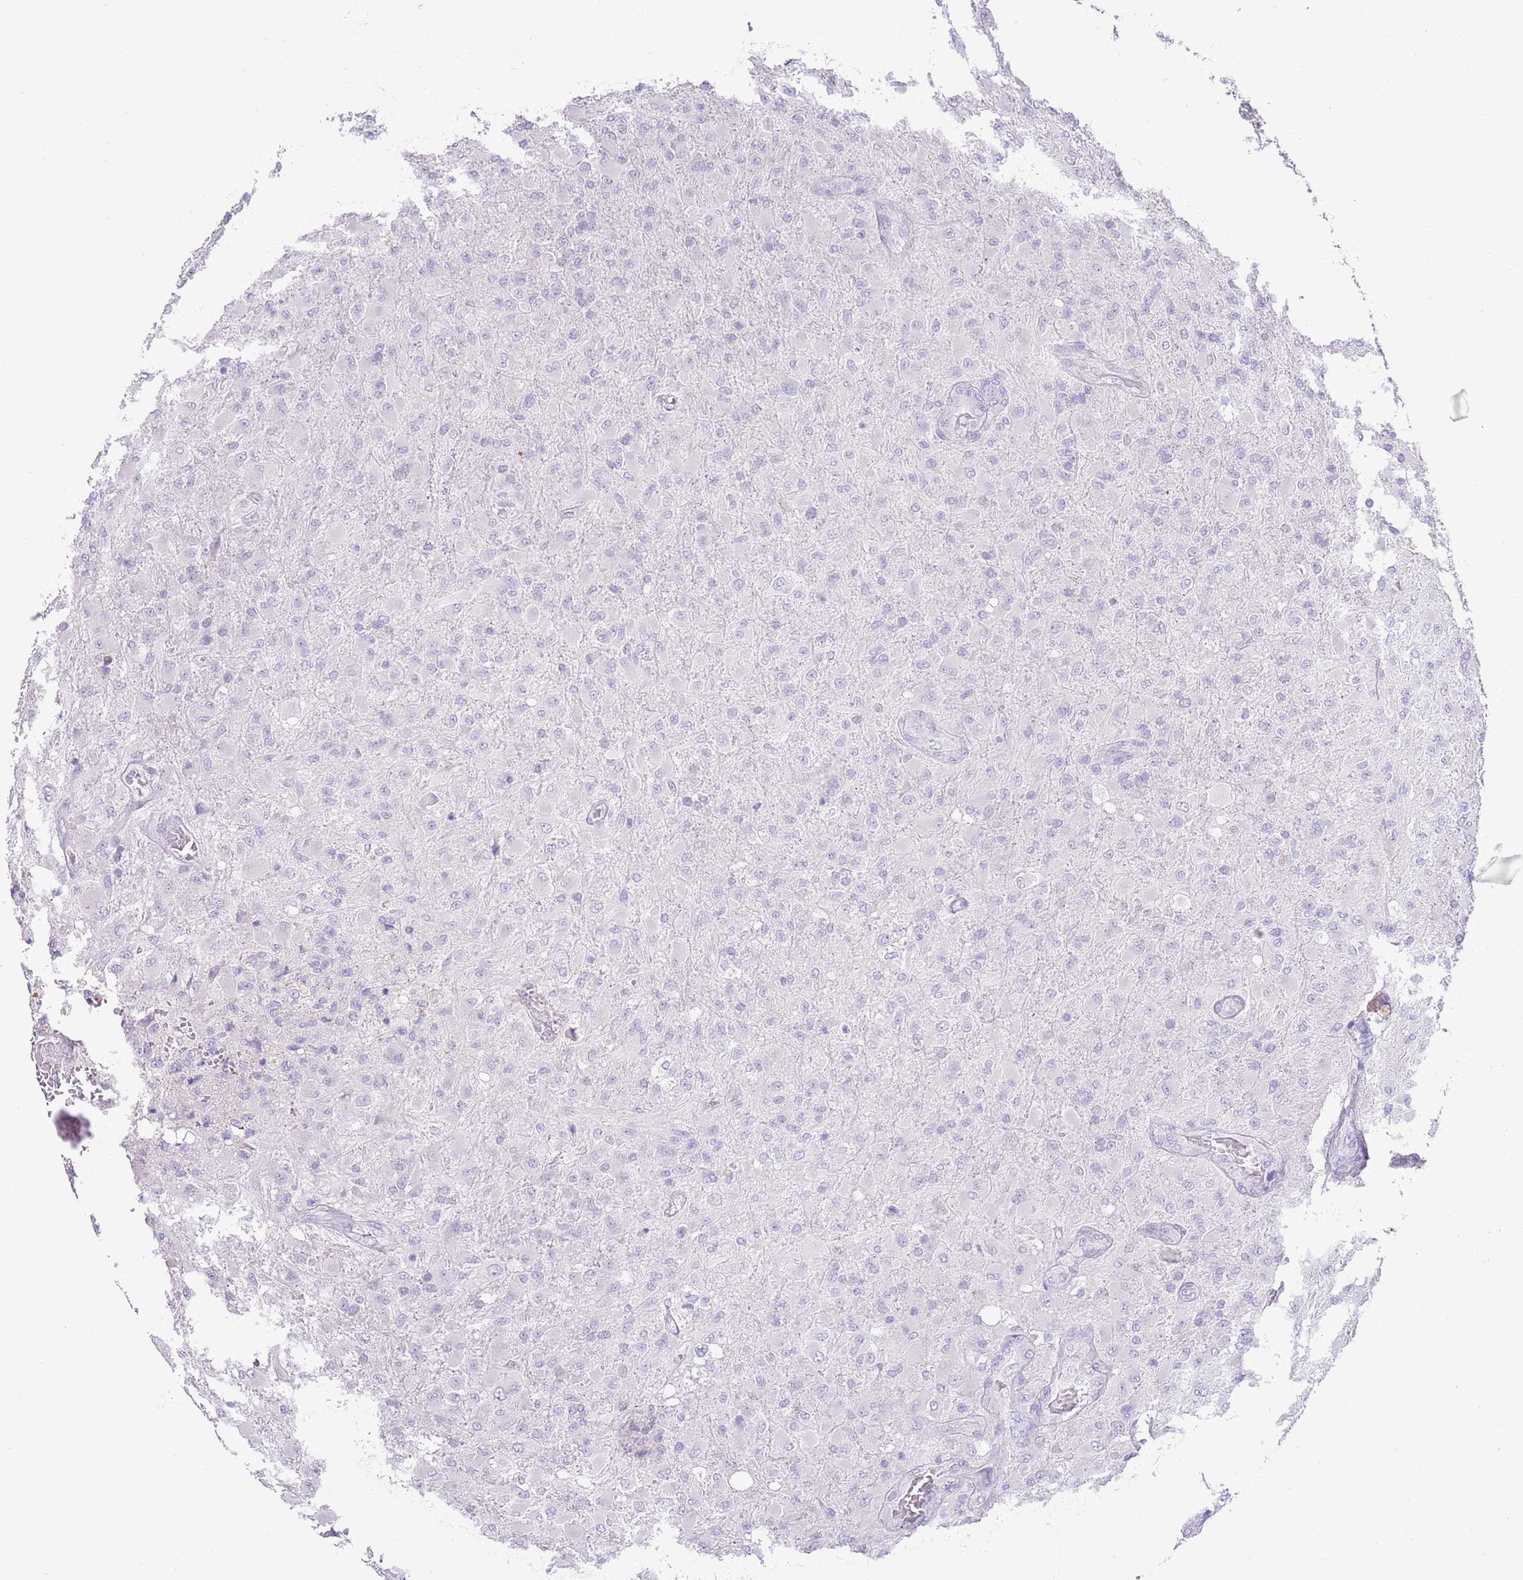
{"staining": {"intensity": "negative", "quantity": "none", "location": "none"}, "tissue": "glioma", "cell_type": "Tumor cells", "image_type": "cancer", "snomed": [{"axis": "morphology", "description": "Glioma, malignant, Low grade"}, {"axis": "topography", "description": "Brain"}], "caption": "DAB immunohistochemical staining of human low-grade glioma (malignant) demonstrates no significant staining in tumor cells.", "gene": "OR2Z1", "patient": {"sex": "male", "age": 65}}